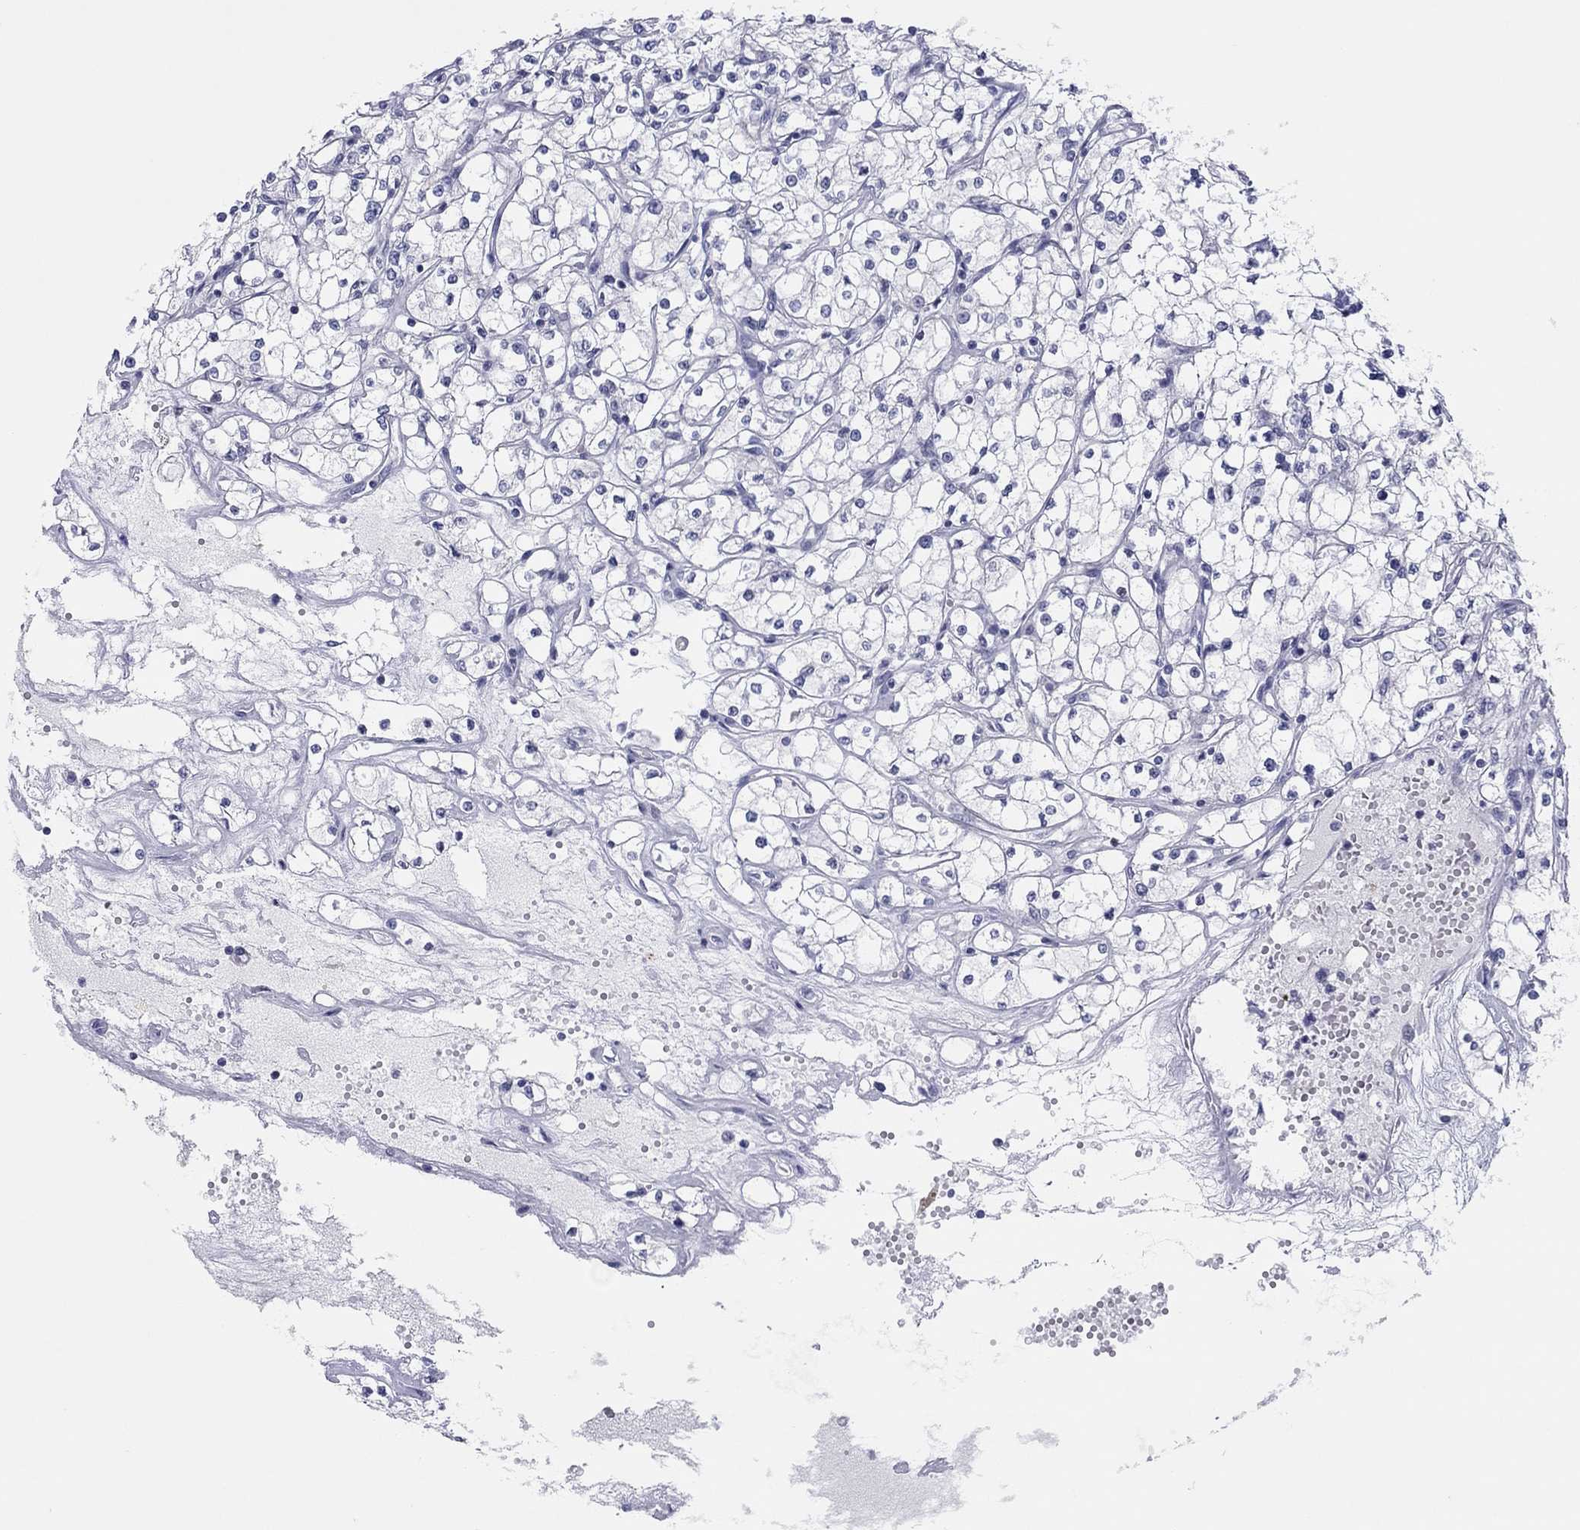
{"staining": {"intensity": "negative", "quantity": "none", "location": "none"}, "tissue": "renal cancer", "cell_type": "Tumor cells", "image_type": "cancer", "snomed": [{"axis": "morphology", "description": "Adenocarcinoma, NOS"}, {"axis": "topography", "description": "Kidney"}], "caption": "Immunohistochemistry (IHC) photomicrograph of neoplastic tissue: renal cancer stained with DAB shows no significant protein staining in tumor cells.", "gene": "CPNE6", "patient": {"sex": "male", "age": 67}}